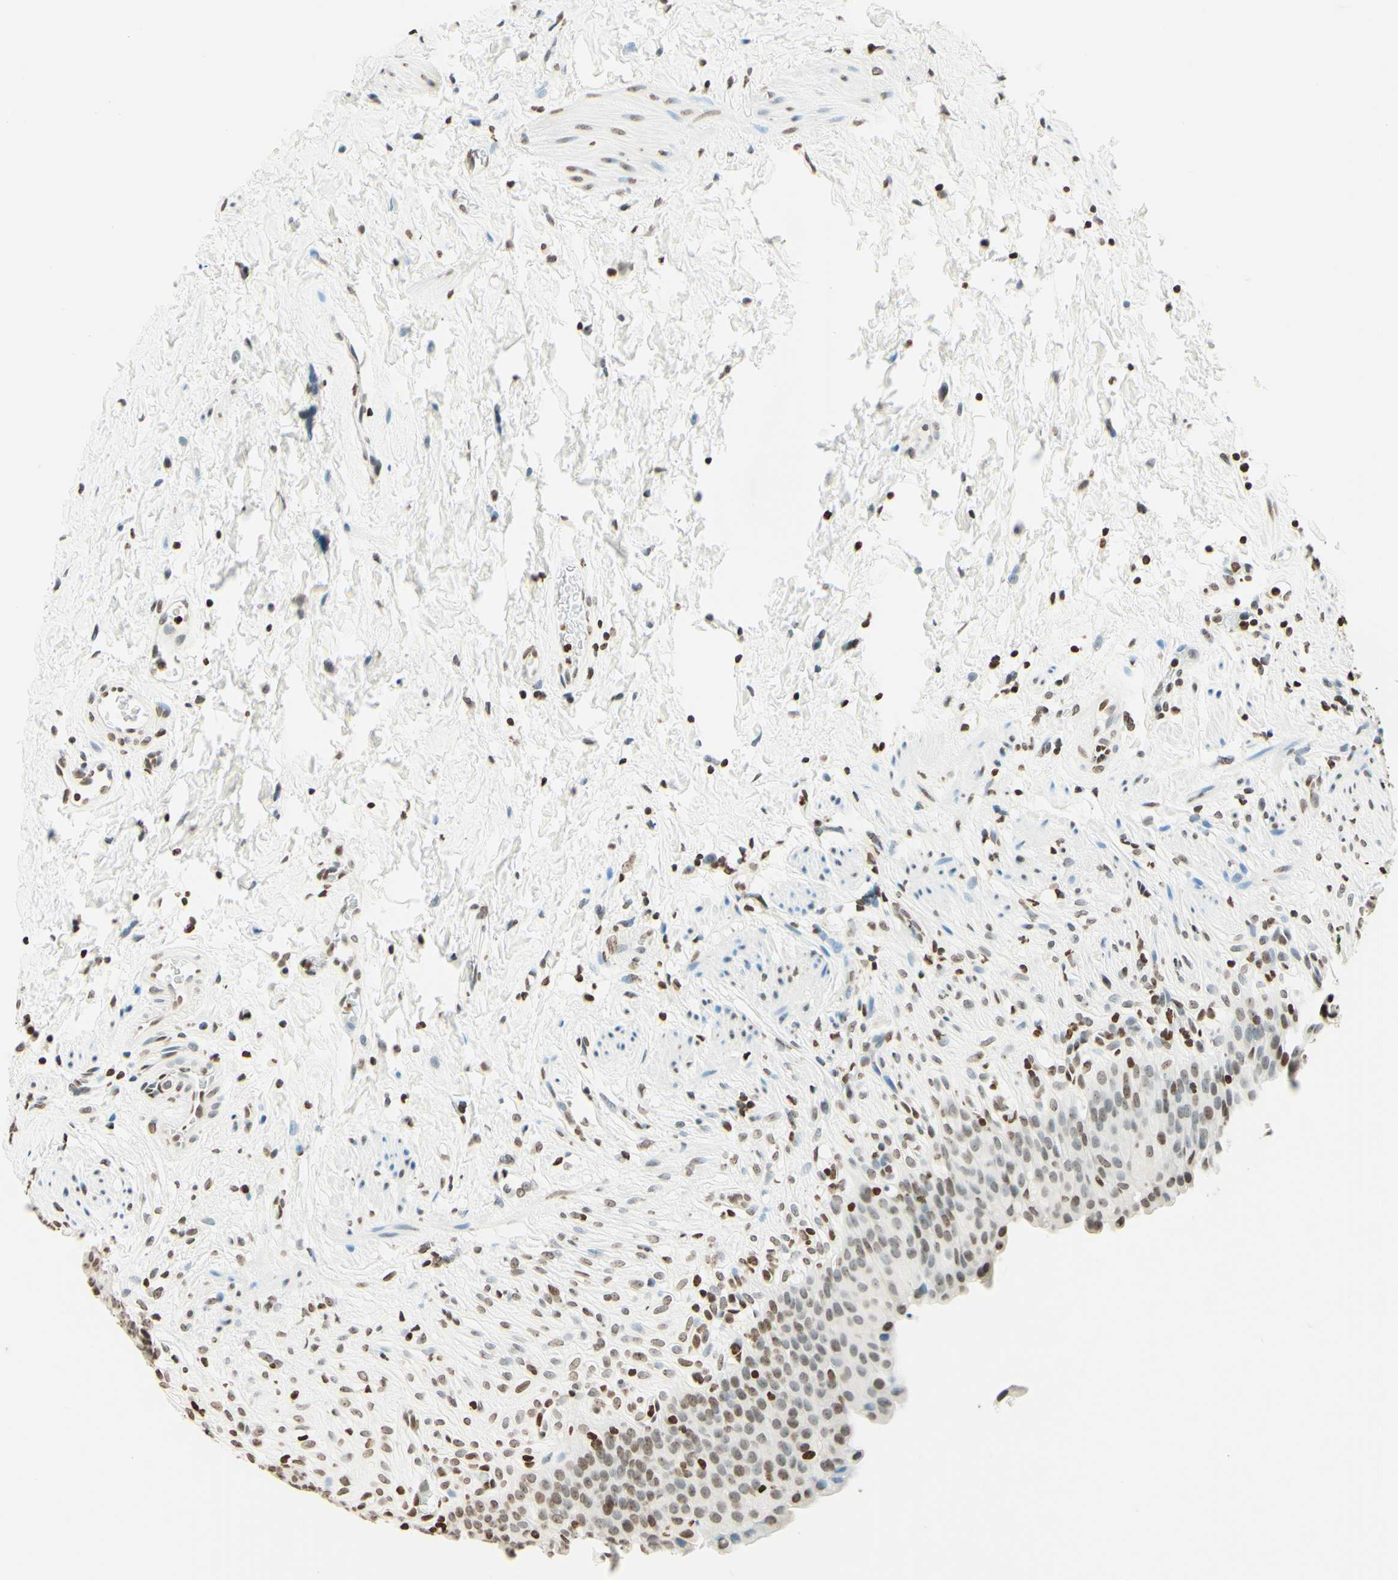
{"staining": {"intensity": "weak", "quantity": "25%-75%", "location": "nuclear"}, "tissue": "urinary bladder", "cell_type": "Urothelial cells", "image_type": "normal", "snomed": [{"axis": "morphology", "description": "Normal tissue, NOS"}, {"axis": "topography", "description": "Urinary bladder"}], "caption": "Brown immunohistochemical staining in normal human urinary bladder reveals weak nuclear positivity in approximately 25%-75% of urothelial cells.", "gene": "MSH2", "patient": {"sex": "female", "age": 79}}